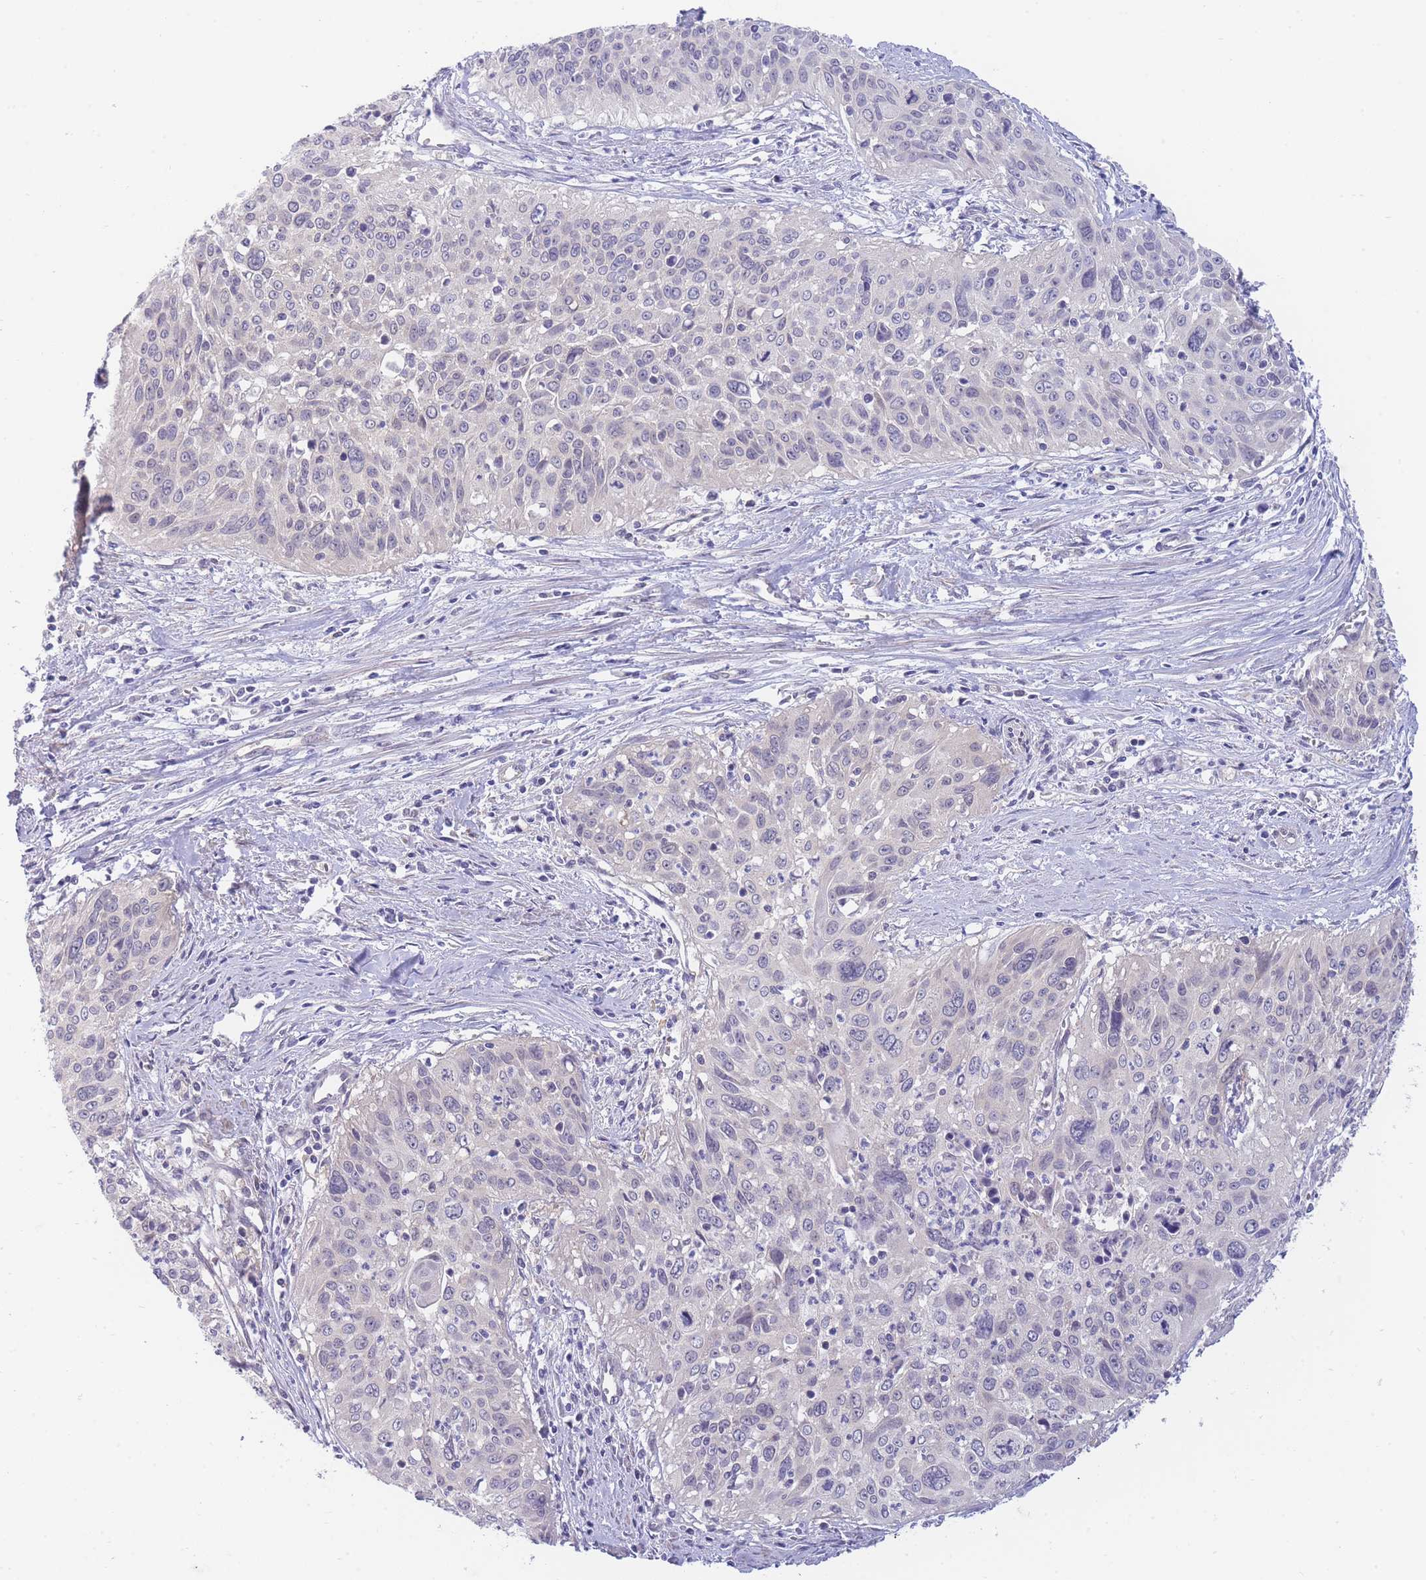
{"staining": {"intensity": "negative", "quantity": "none", "location": "none"}, "tissue": "cervical cancer", "cell_type": "Tumor cells", "image_type": "cancer", "snomed": [{"axis": "morphology", "description": "Squamous cell carcinoma, NOS"}, {"axis": "topography", "description": "Cervix"}], "caption": "Tumor cells are negative for protein expression in human cervical cancer (squamous cell carcinoma). (DAB (3,3'-diaminobenzidine) IHC visualized using brightfield microscopy, high magnification).", "gene": "SUGT1", "patient": {"sex": "female", "age": 55}}